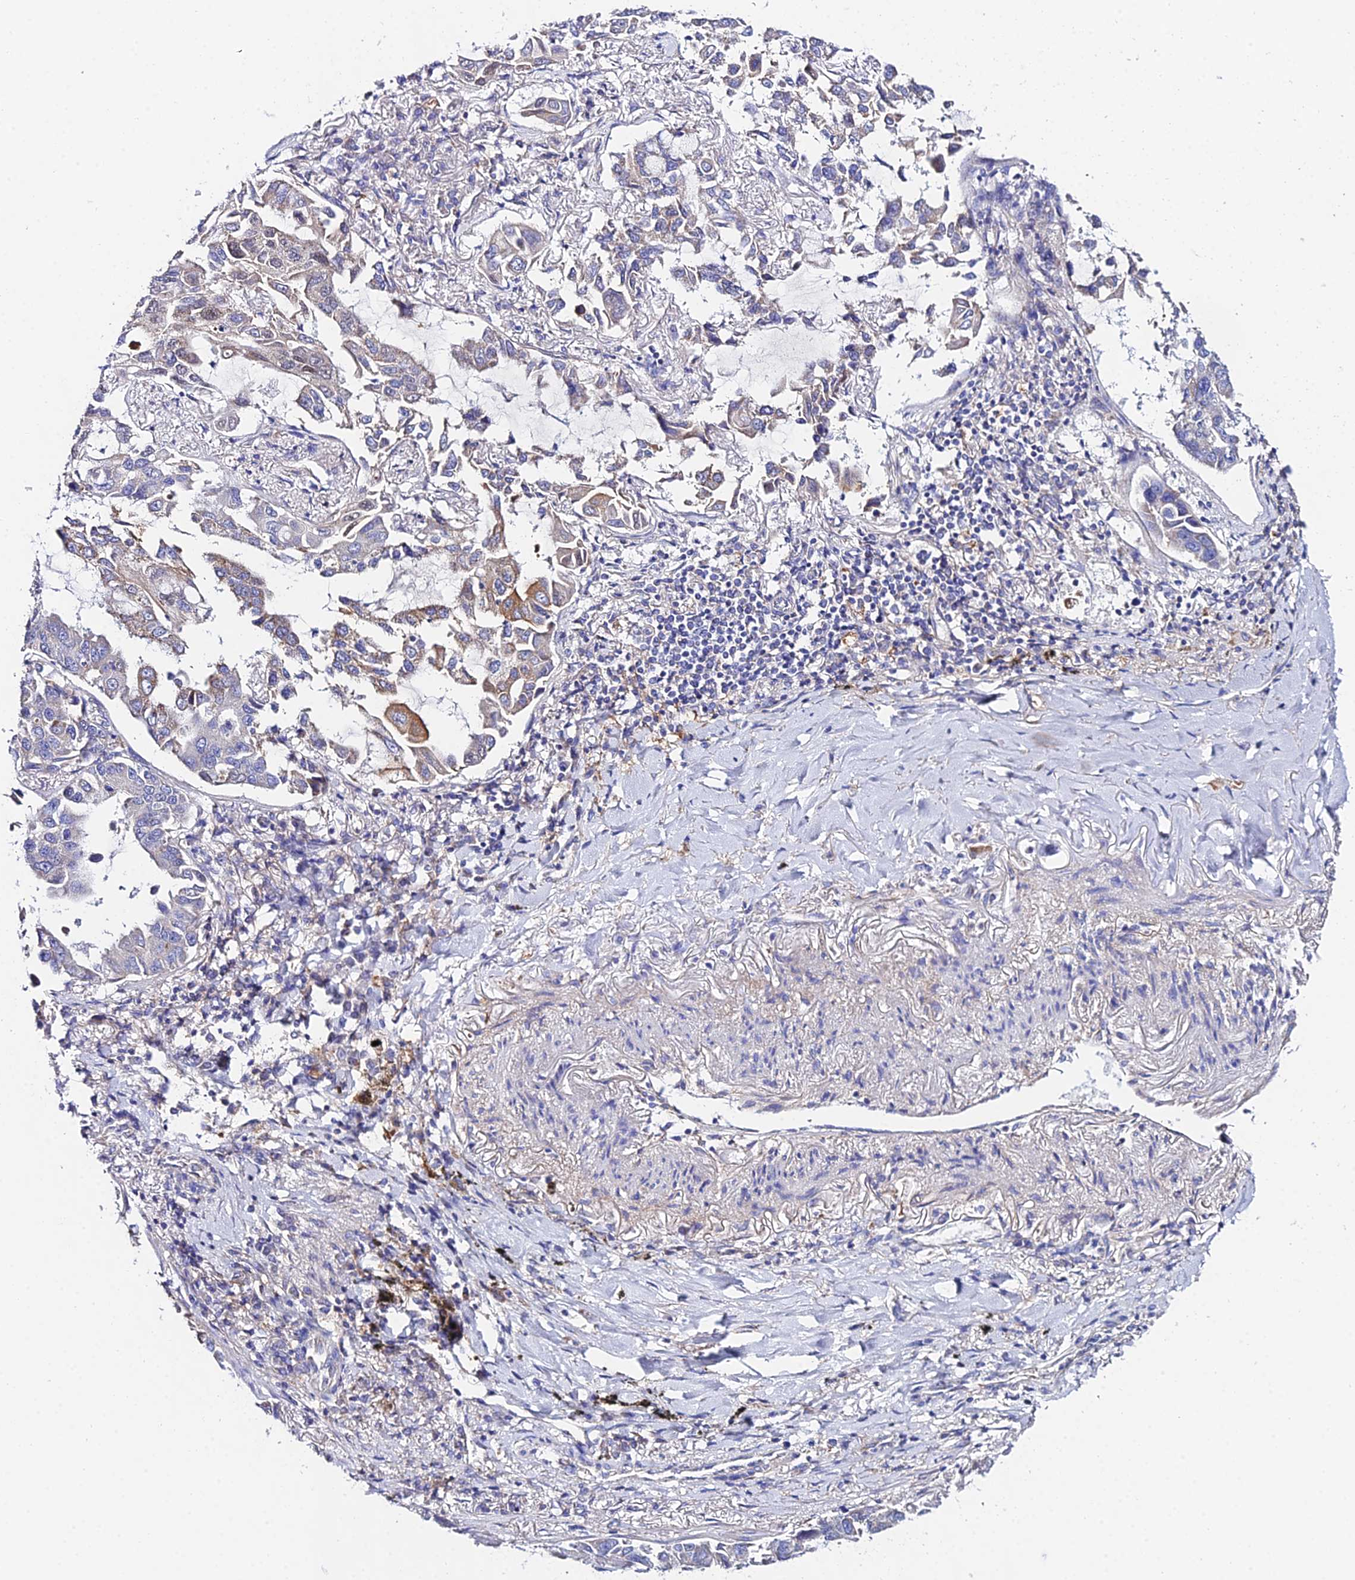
{"staining": {"intensity": "moderate", "quantity": "<25%", "location": "cytoplasmic/membranous"}, "tissue": "lung cancer", "cell_type": "Tumor cells", "image_type": "cancer", "snomed": [{"axis": "morphology", "description": "Adenocarcinoma, NOS"}, {"axis": "topography", "description": "Lung"}], "caption": "Approximately <25% of tumor cells in human lung cancer exhibit moderate cytoplasmic/membranous protein staining as visualized by brown immunohistochemical staining.", "gene": "PPP2R2C", "patient": {"sex": "male", "age": 64}}